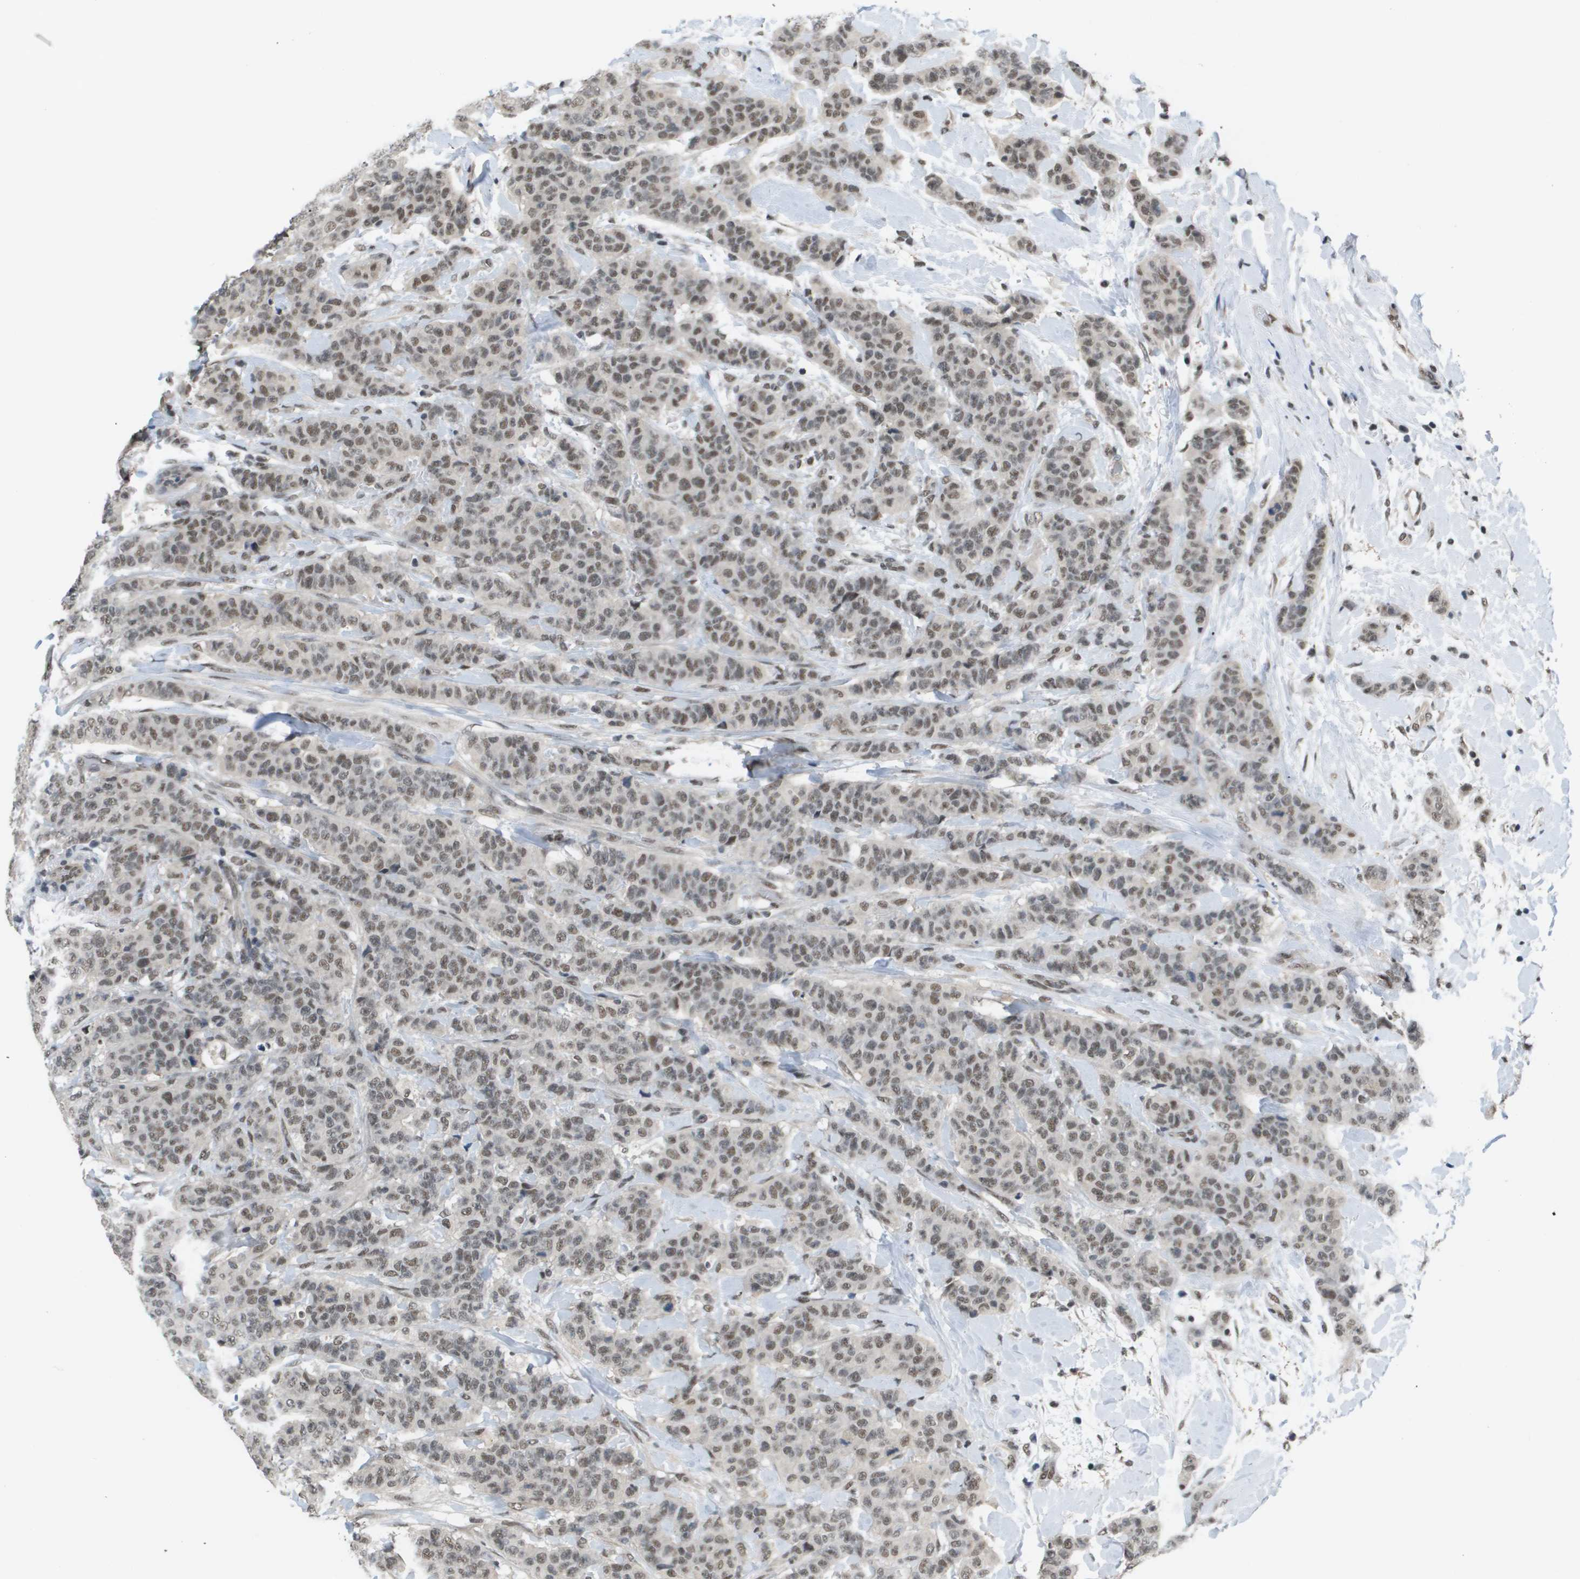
{"staining": {"intensity": "weak", "quantity": ">75%", "location": "nuclear"}, "tissue": "breast cancer", "cell_type": "Tumor cells", "image_type": "cancer", "snomed": [{"axis": "morphology", "description": "Normal tissue, NOS"}, {"axis": "morphology", "description": "Duct carcinoma"}, {"axis": "topography", "description": "Breast"}], "caption": "The image exhibits staining of breast invasive ductal carcinoma, revealing weak nuclear protein positivity (brown color) within tumor cells. The staining was performed using DAB, with brown indicating positive protein expression. Nuclei are stained blue with hematoxylin.", "gene": "ISY1", "patient": {"sex": "female", "age": 40}}